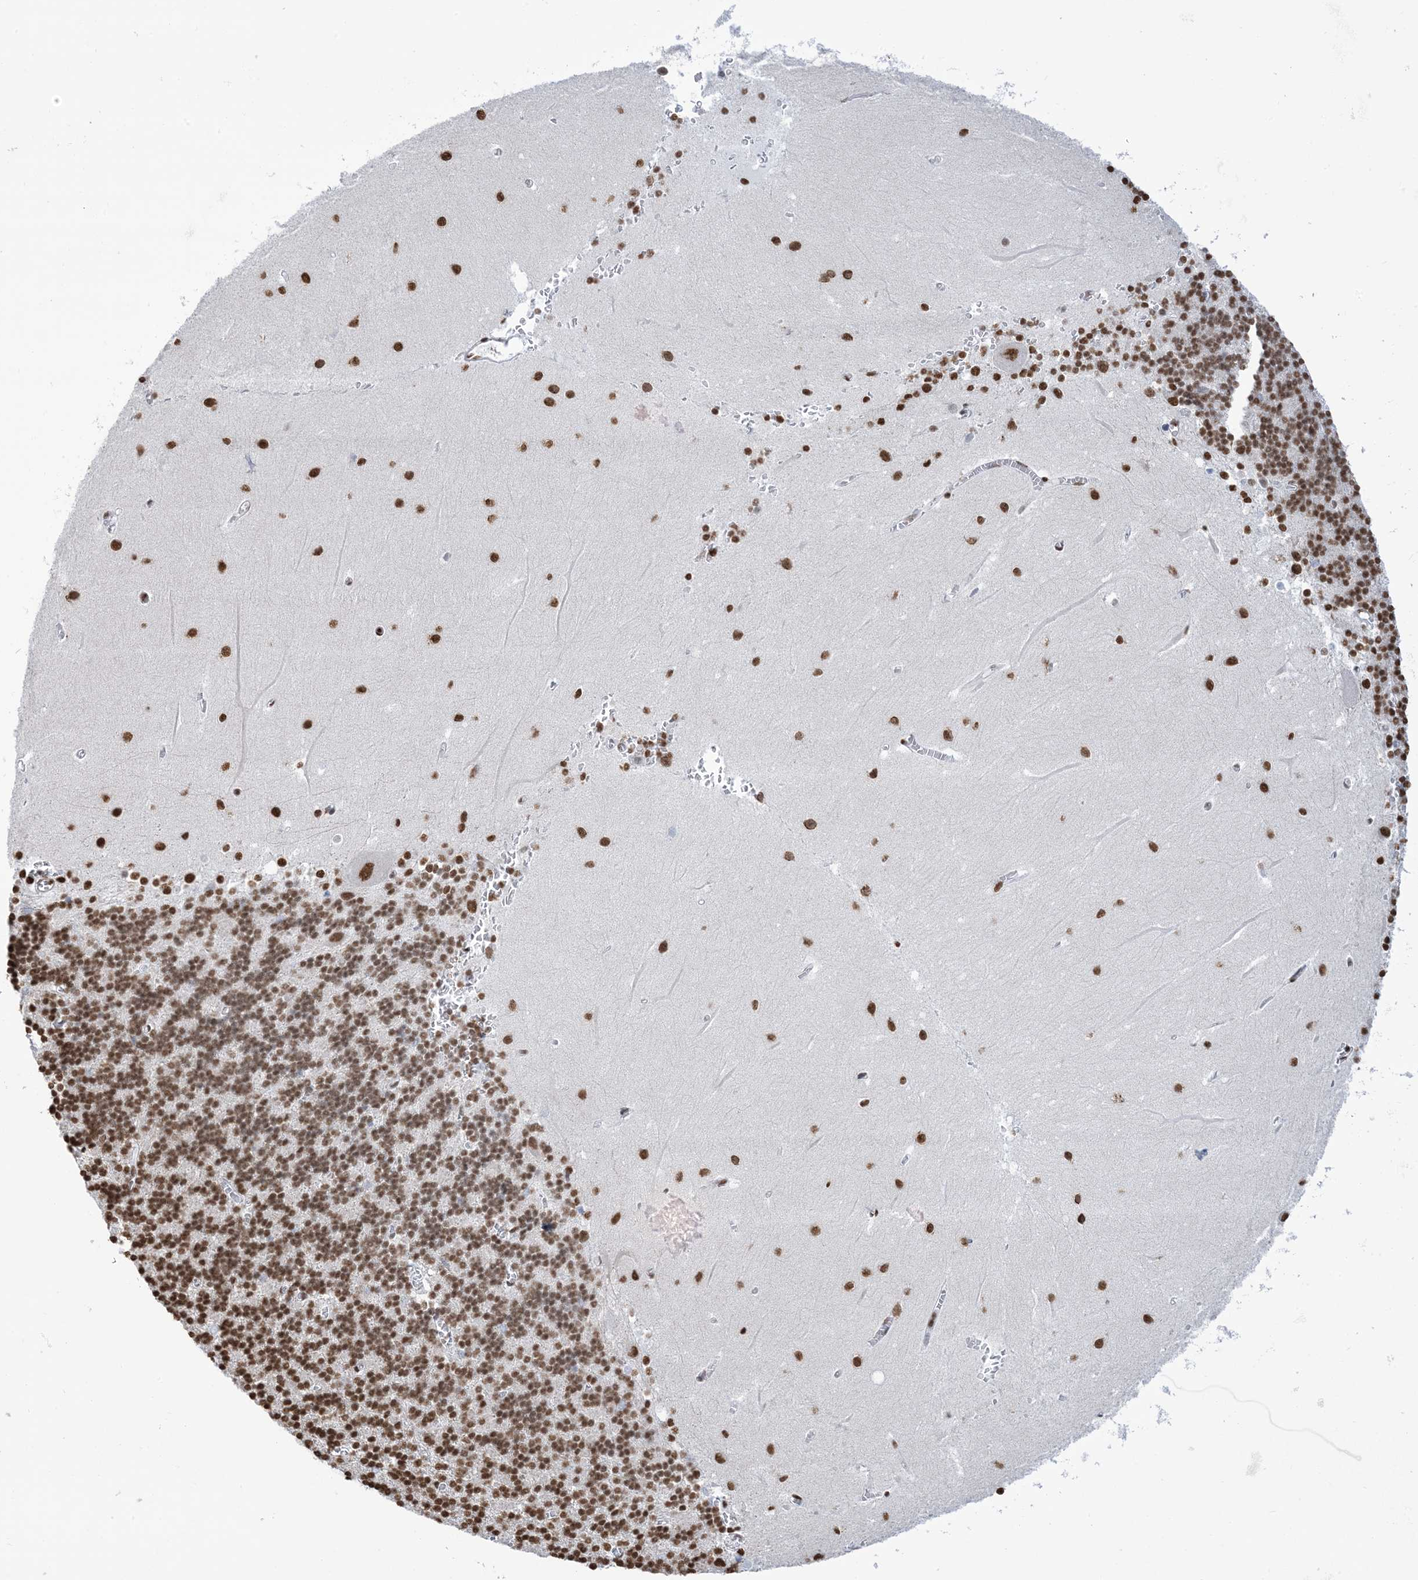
{"staining": {"intensity": "strong", "quantity": "25%-75%", "location": "nuclear"}, "tissue": "cerebellum", "cell_type": "Cells in granular layer", "image_type": "normal", "snomed": [{"axis": "morphology", "description": "Normal tissue, NOS"}, {"axis": "topography", "description": "Cerebellum"}], "caption": "Protein expression analysis of normal cerebellum reveals strong nuclear positivity in approximately 25%-75% of cells in granular layer. The staining is performed using DAB brown chromogen to label protein expression. The nuclei are counter-stained blue using hematoxylin.", "gene": "ZNF792", "patient": {"sex": "male", "age": 37}}